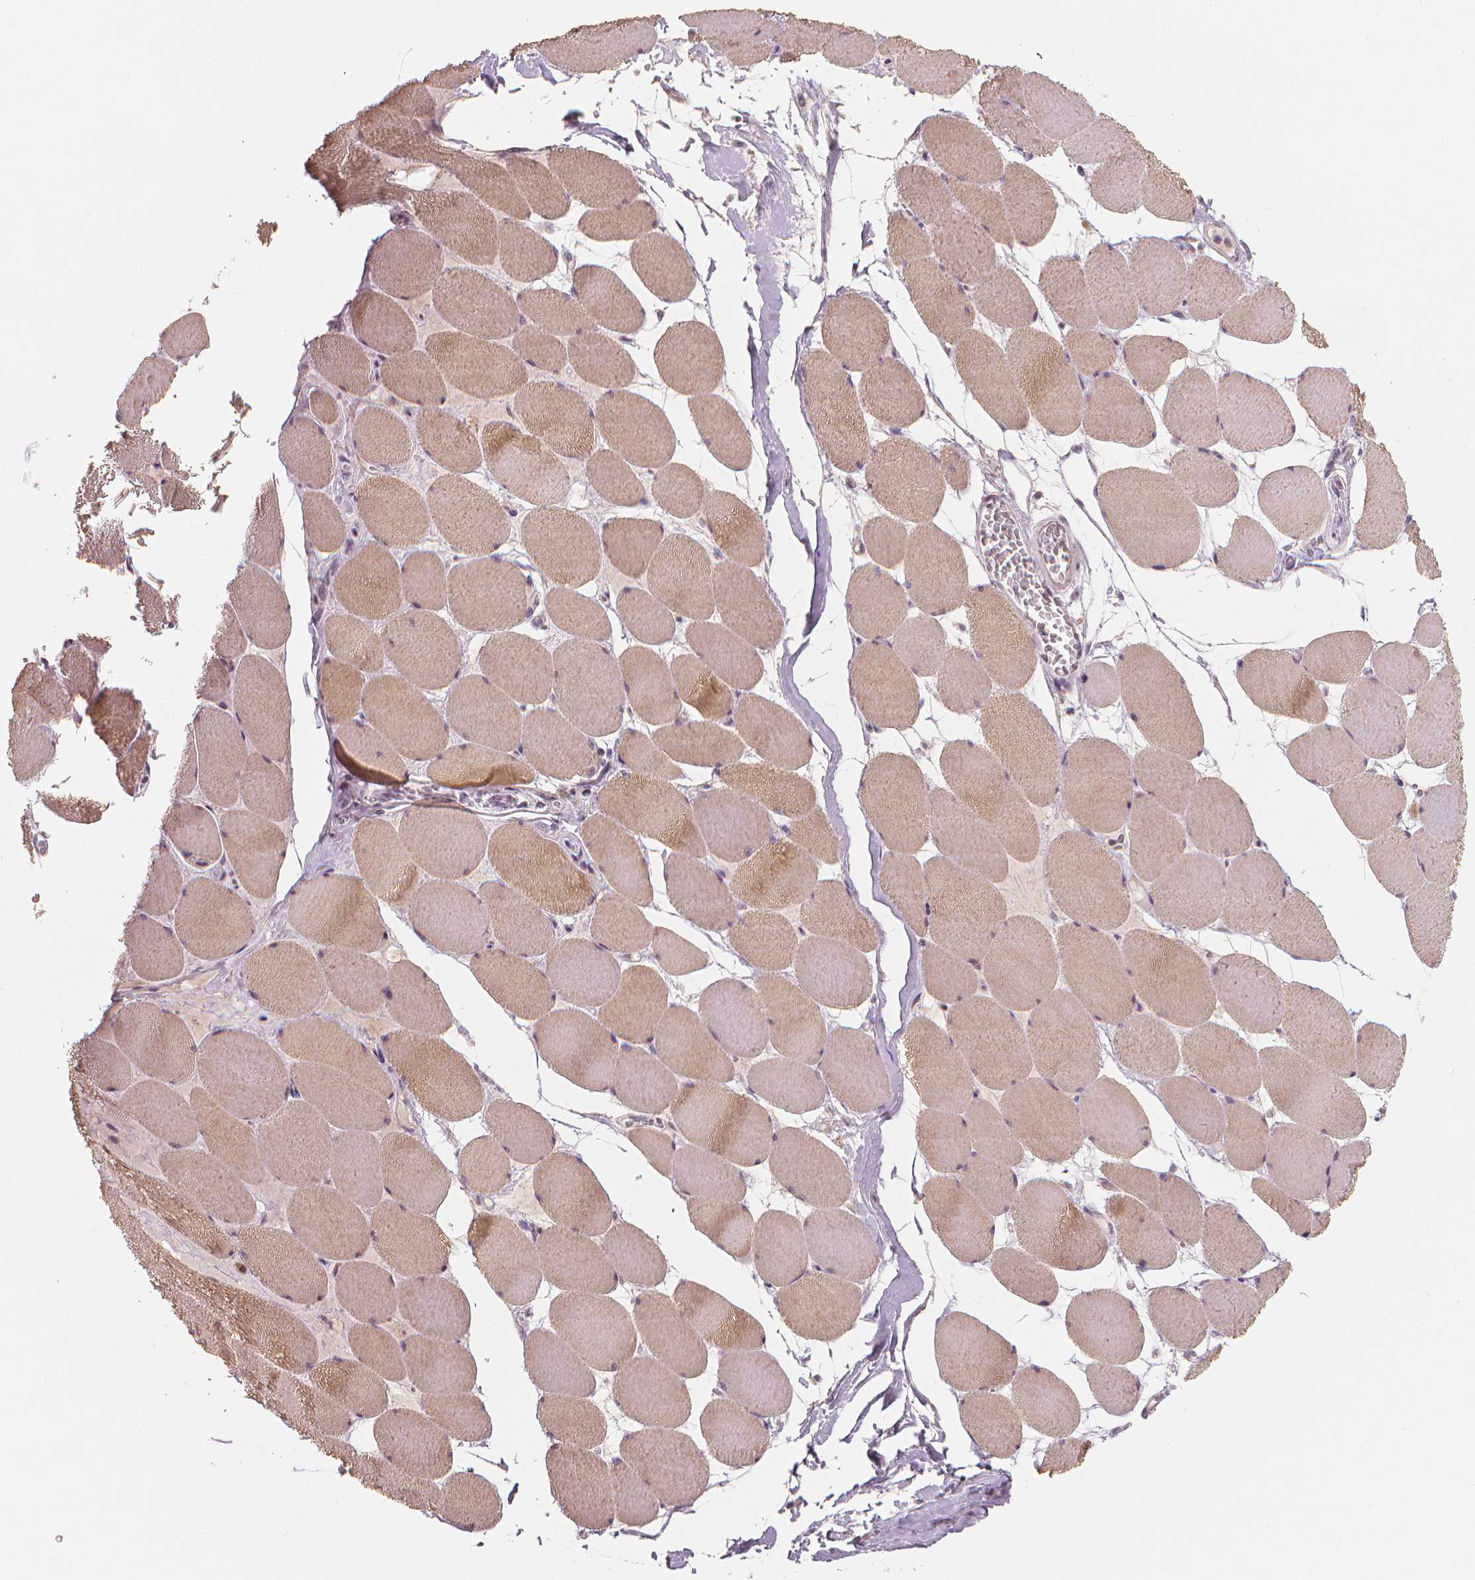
{"staining": {"intensity": "moderate", "quantity": ">75%", "location": "cytoplasmic/membranous"}, "tissue": "skeletal muscle", "cell_type": "Myocytes", "image_type": "normal", "snomed": [{"axis": "morphology", "description": "Normal tissue, NOS"}, {"axis": "topography", "description": "Skeletal muscle"}], "caption": "Normal skeletal muscle displays moderate cytoplasmic/membranous positivity in approximately >75% of myocytes, visualized by immunohistochemistry.", "gene": "RNASE7", "patient": {"sex": "female", "age": 75}}